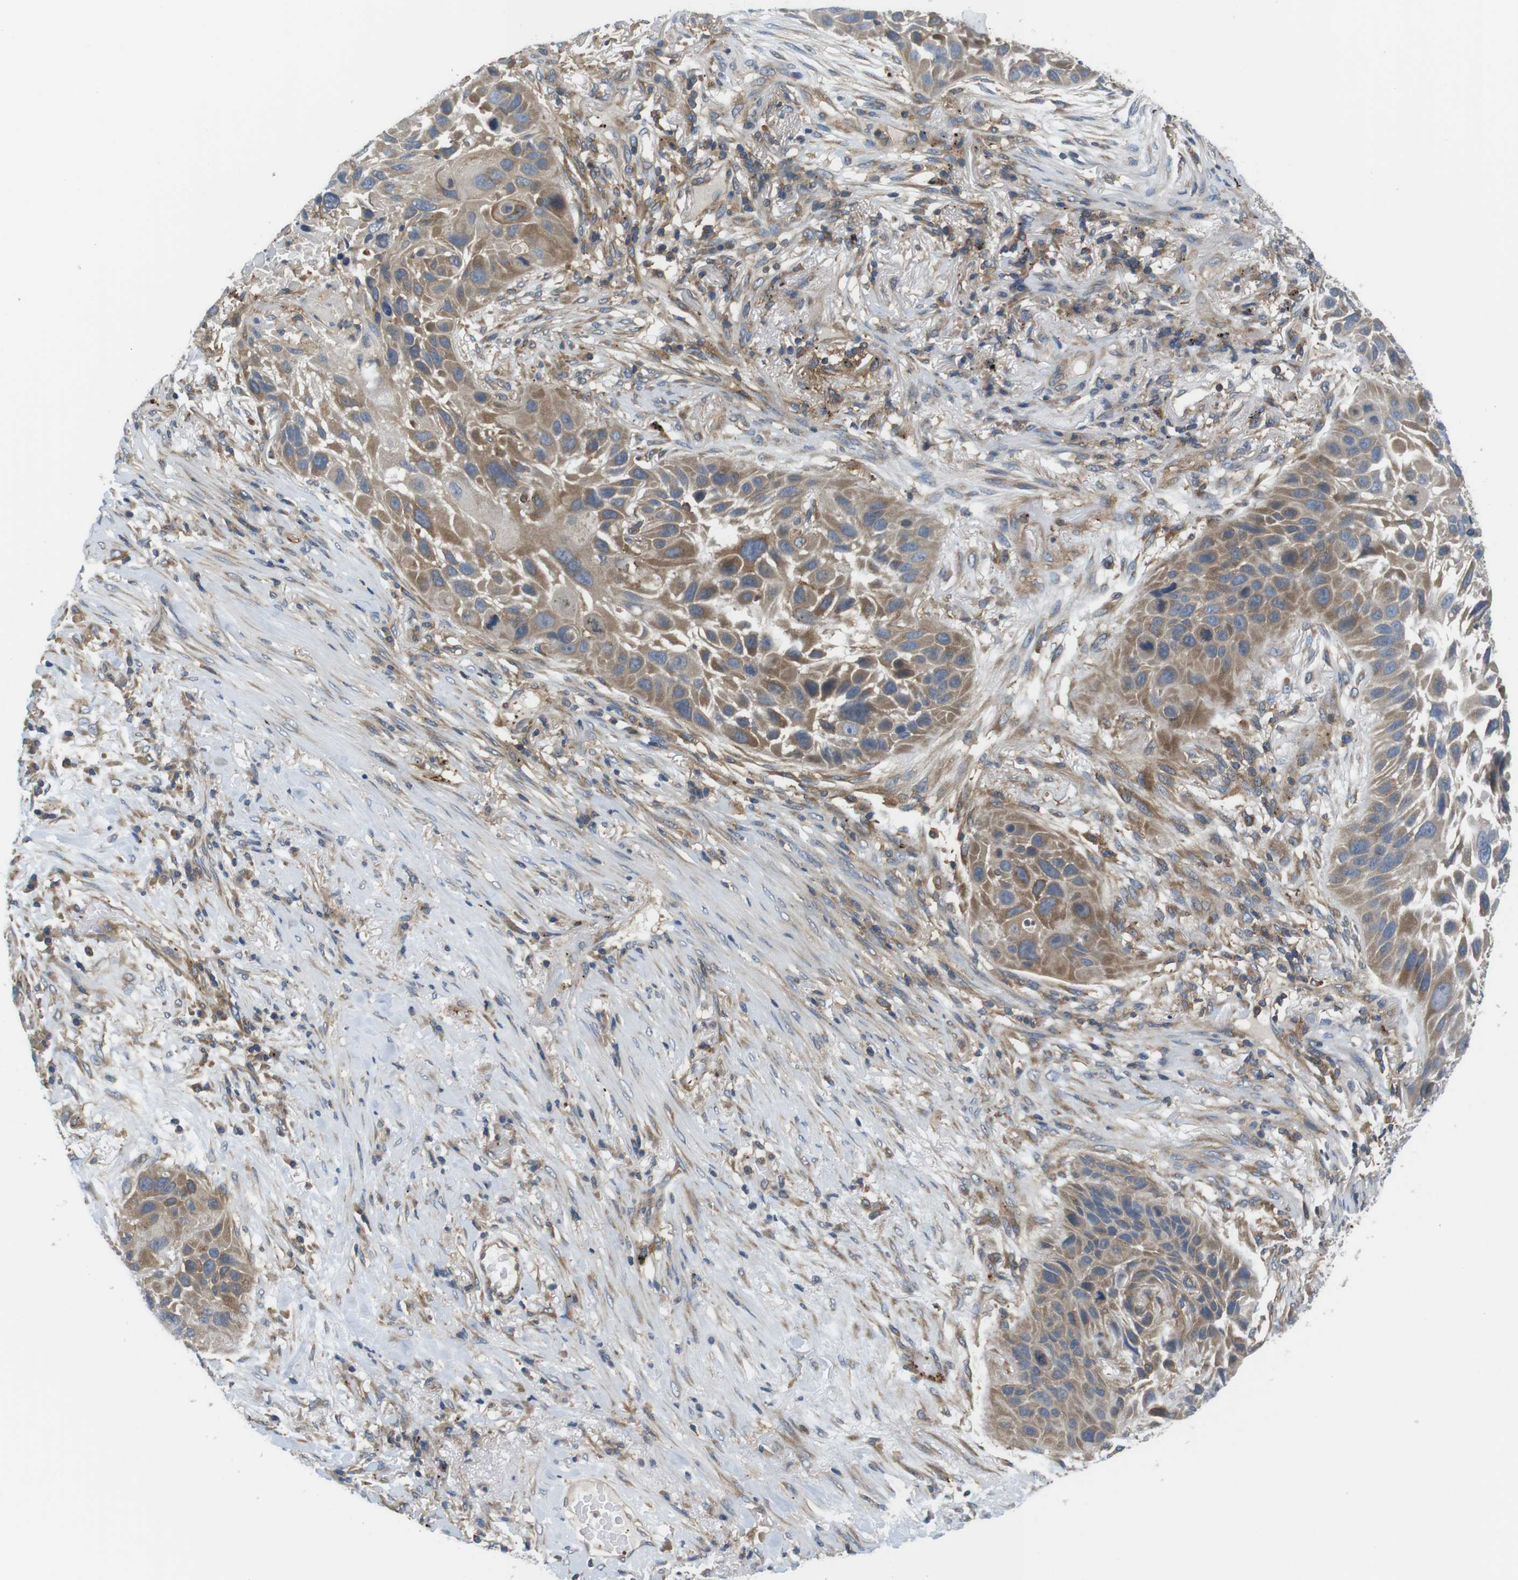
{"staining": {"intensity": "moderate", "quantity": ">75%", "location": "cytoplasmic/membranous"}, "tissue": "lung cancer", "cell_type": "Tumor cells", "image_type": "cancer", "snomed": [{"axis": "morphology", "description": "Squamous cell carcinoma, NOS"}, {"axis": "topography", "description": "Lung"}], "caption": "An image showing moderate cytoplasmic/membranous expression in about >75% of tumor cells in lung cancer, as visualized by brown immunohistochemical staining.", "gene": "HERPUD2", "patient": {"sex": "male", "age": 57}}